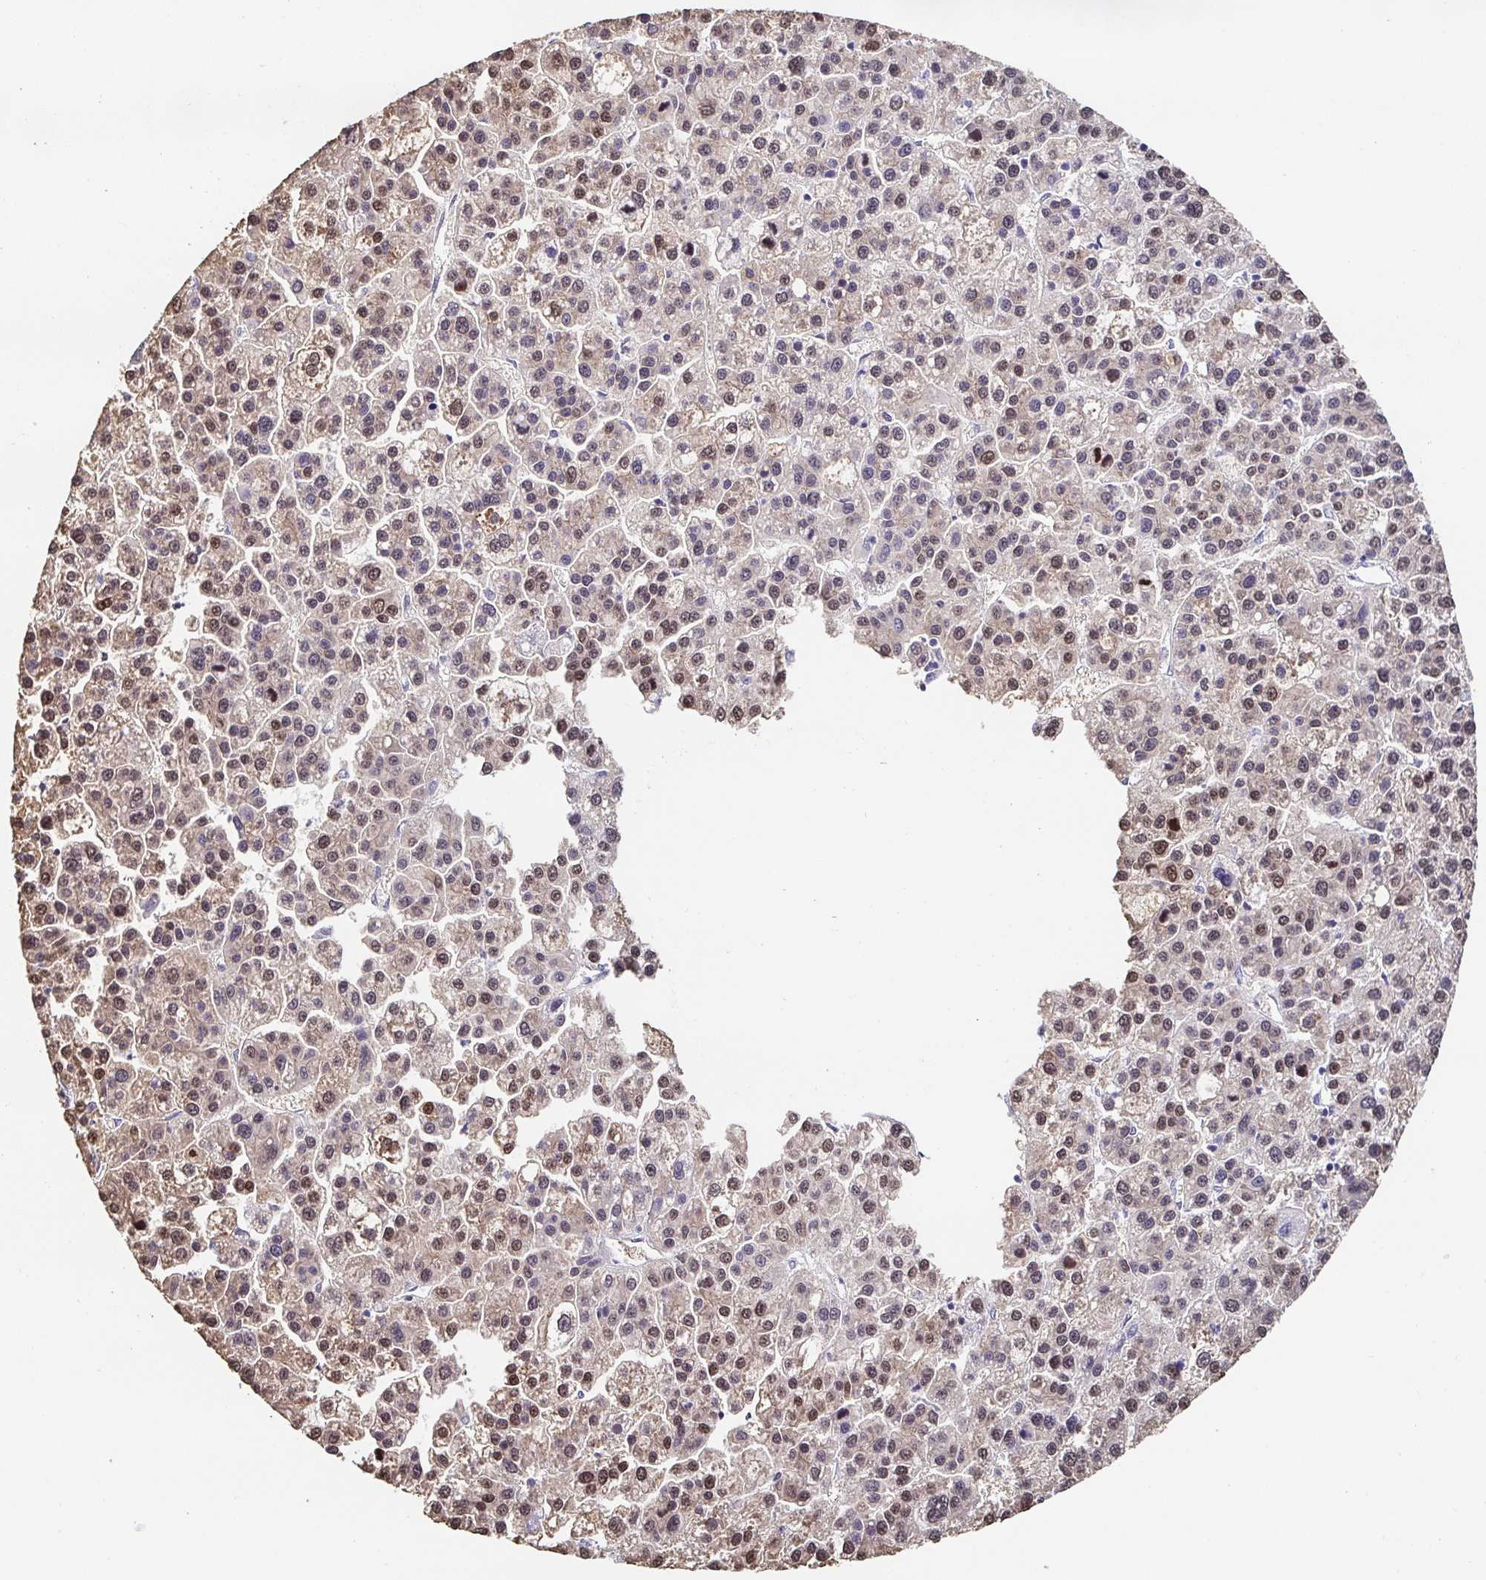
{"staining": {"intensity": "weak", "quantity": "25%-75%", "location": "nuclear"}, "tissue": "liver cancer", "cell_type": "Tumor cells", "image_type": "cancer", "snomed": [{"axis": "morphology", "description": "Carcinoma, Hepatocellular, NOS"}, {"axis": "topography", "description": "Liver"}], "caption": "Liver cancer was stained to show a protein in brown. There is low levels of weak nuclear staining in about 25%-75% of tumor cells. (IHC, brightfield microscopy, high magnification).", "gene": "PIWIL3", "patient": {"sex": "female", "age": 58}}